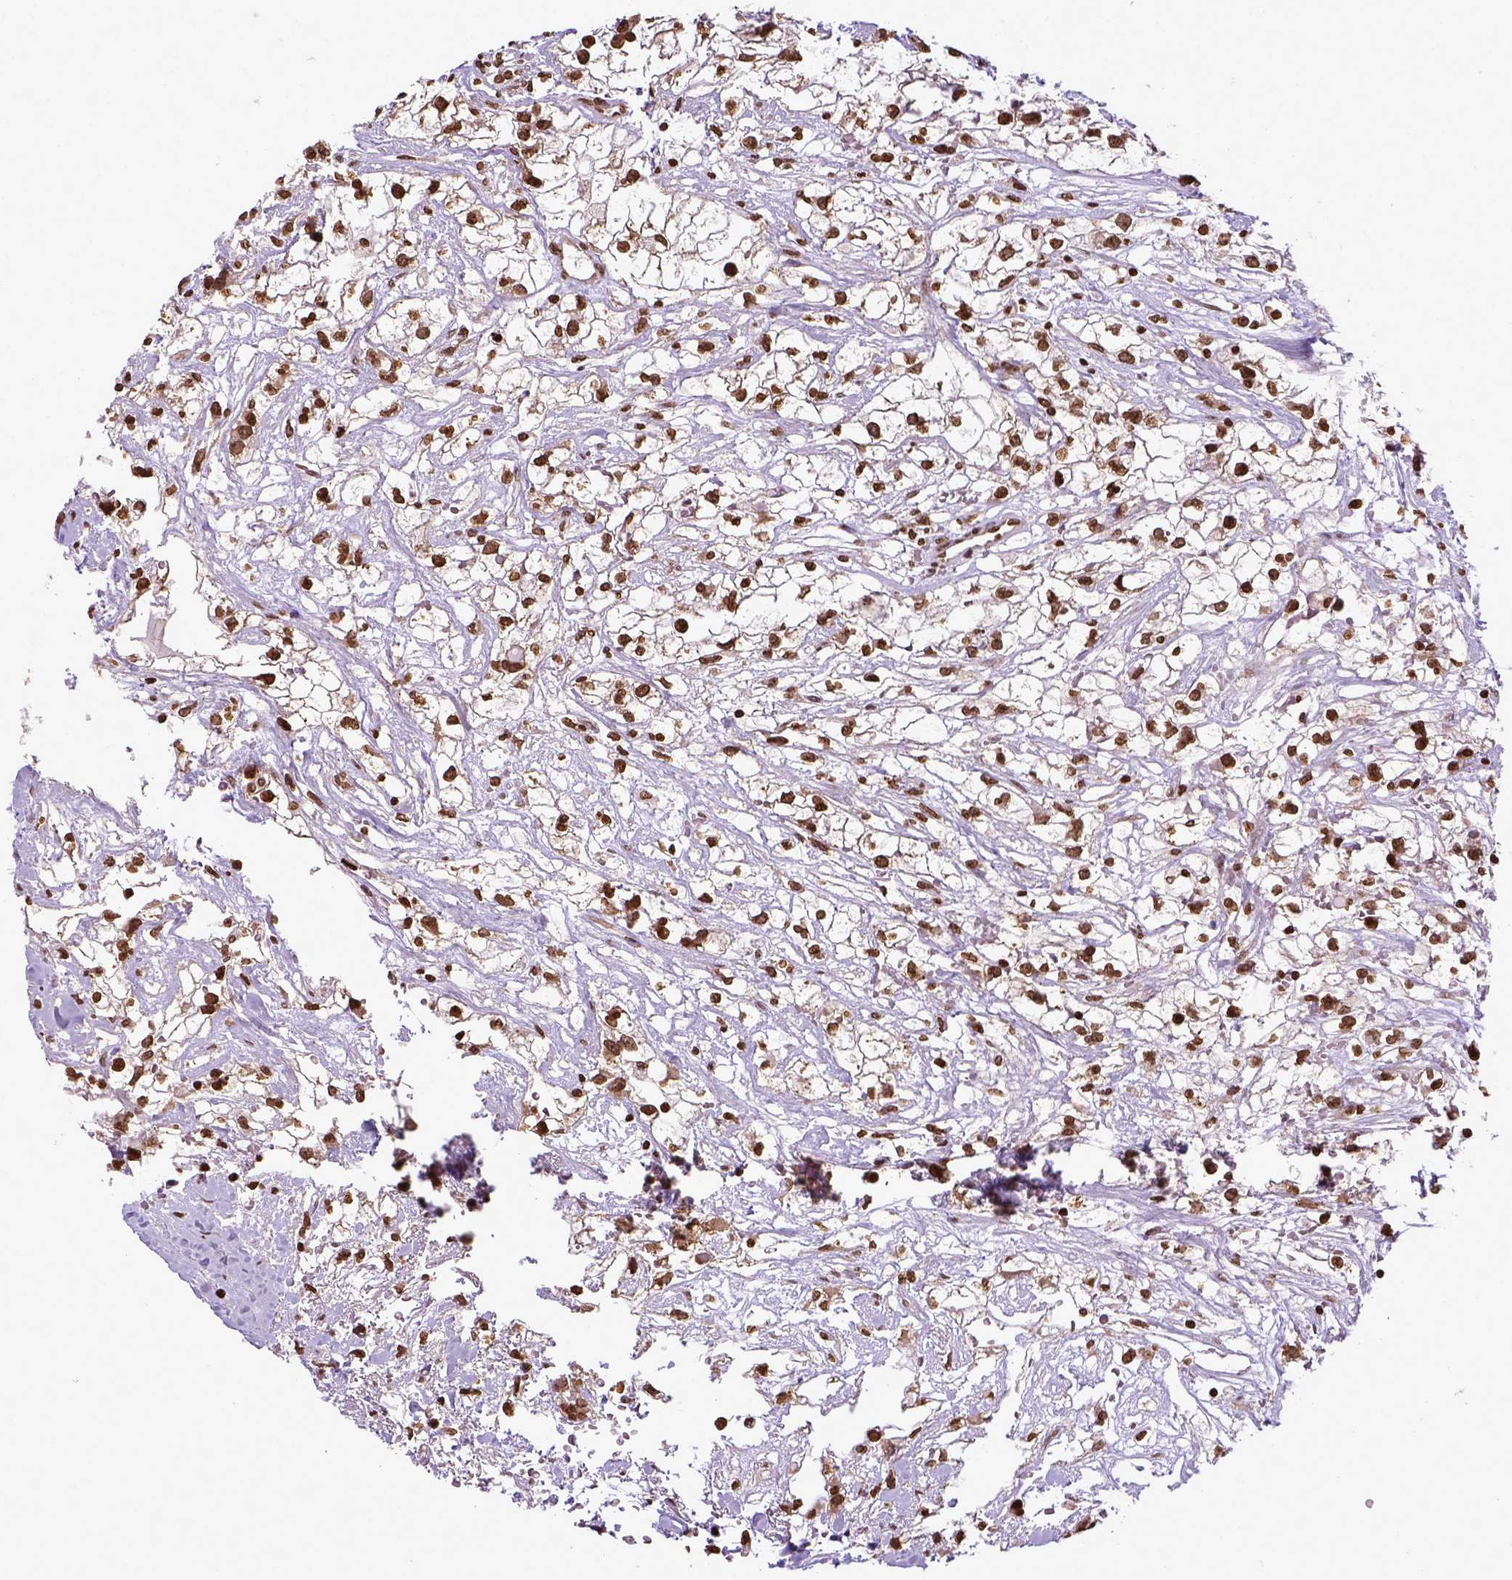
{"staining": {"intensity": "strong", "quantity": ">75%", "location": "nuclear"}, "tissue": "renal cancer", "cell_type": "Tumor cells", "image_type": "cancer", "snomed": [{"axis": "morphology", "description": "Adenocarcinoma, NOS"}, {"axis": "topography", "description": "Kidney"}], "caption": "Immunohistochemistry micrograph of neoplastic tissue: renal cancer (adenocarcinoma) stained using immunohistochemistry displays high levels of strong protein expression localized specifically in the nuclear of tumor cells, appearing as a nuclear brown color.", "gene": "ZNF75D", "patient": {"sex": "male", "age": 59}}